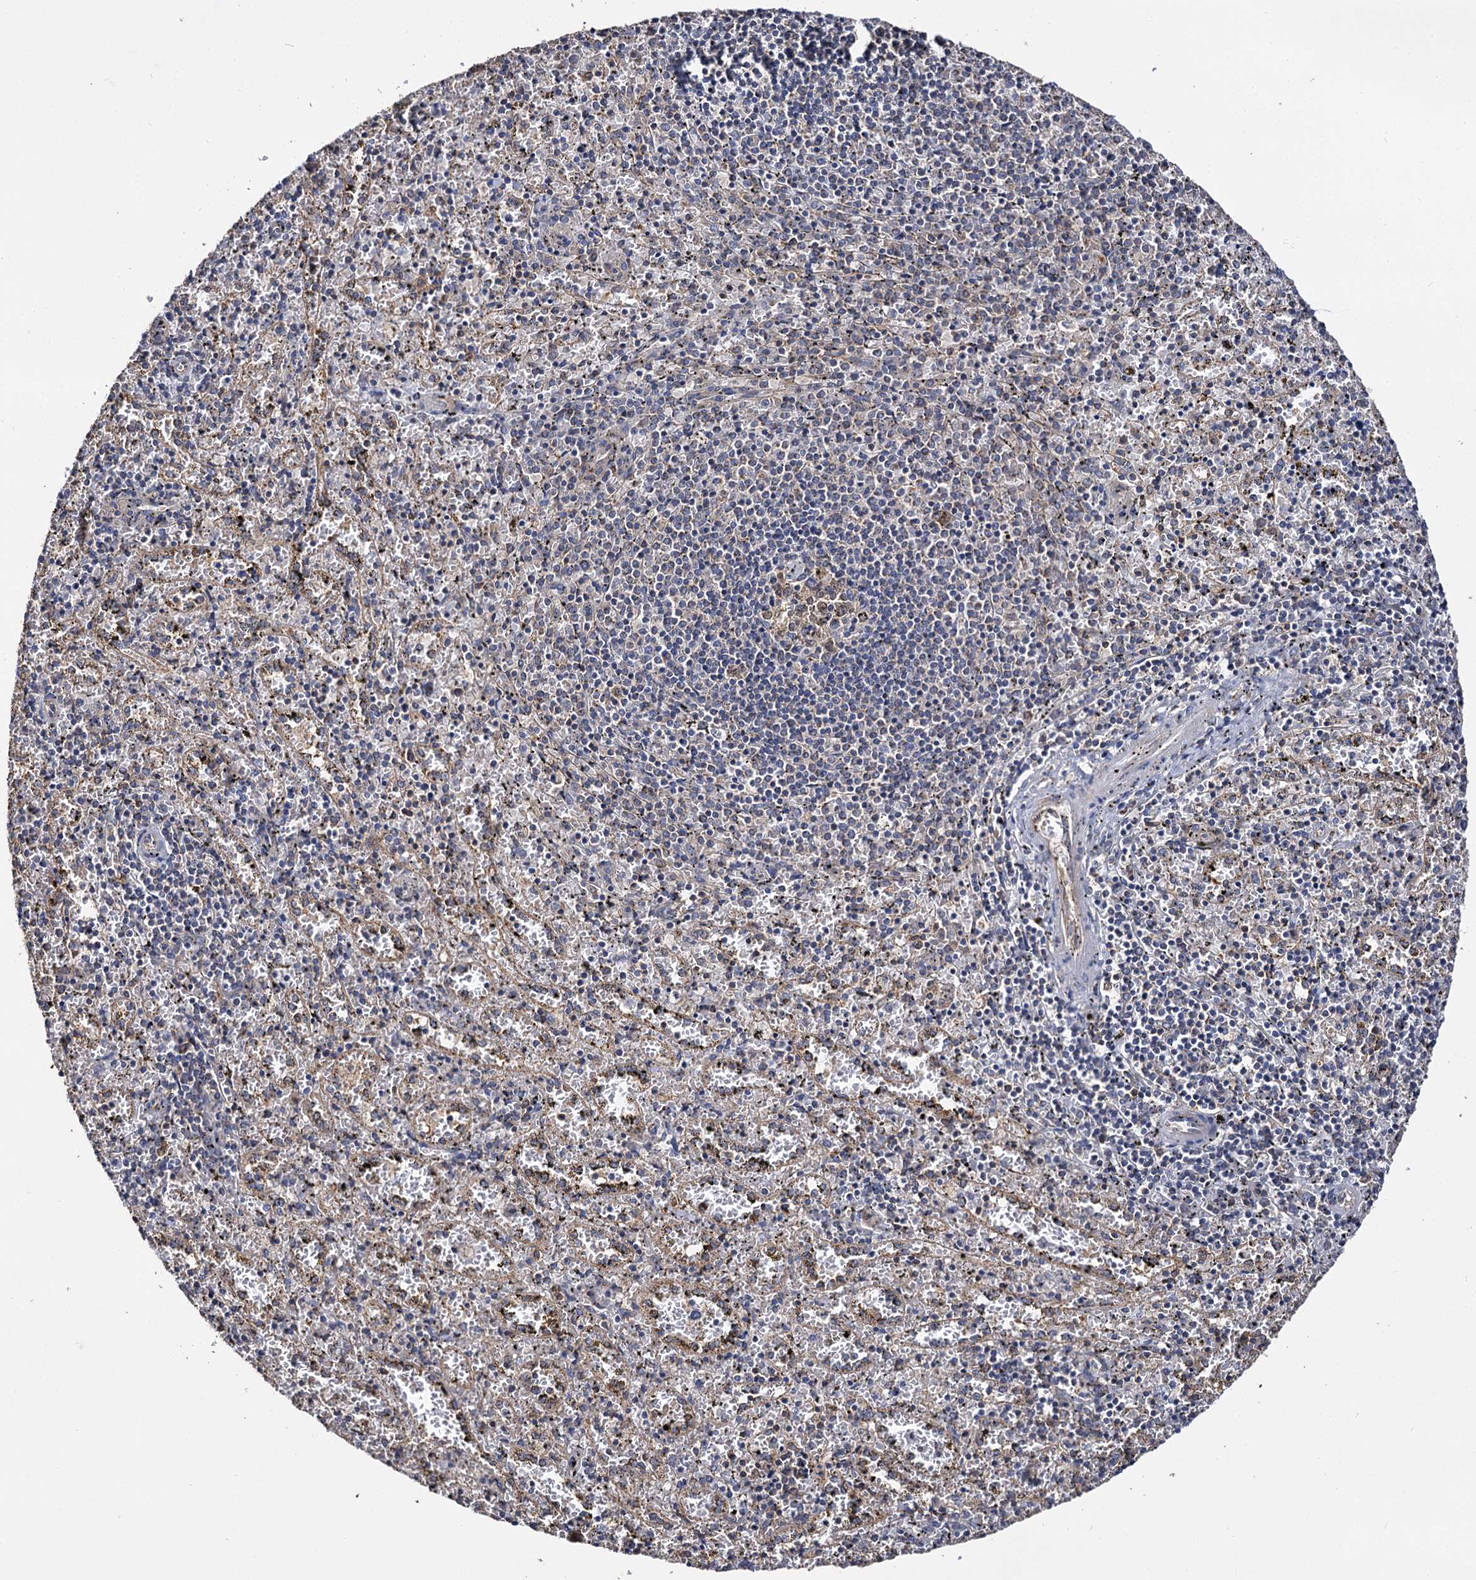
{"staining": {"intensity": "weak", "quantity": "<25%", "location": "cytoplasmic/membranous"}, "tissue": "spleen", "cell_type": "Cells in red pulp", "image_type": "normal", "snomed": [{"axis": "morphology", "description": "Normal tissue, NOS"}, {"axis": "topography", "description": "Spleen"}], "caption": "A high-resolution histopathology image shows immunohistochemistry (IHC) staining of benign spleen, which exhibits no significant staining in cells in red pulp. (DAB immunohistochemistry, high magnification).", "gene": "IDI1", "patient": {"sex": "male", "age": 11}}